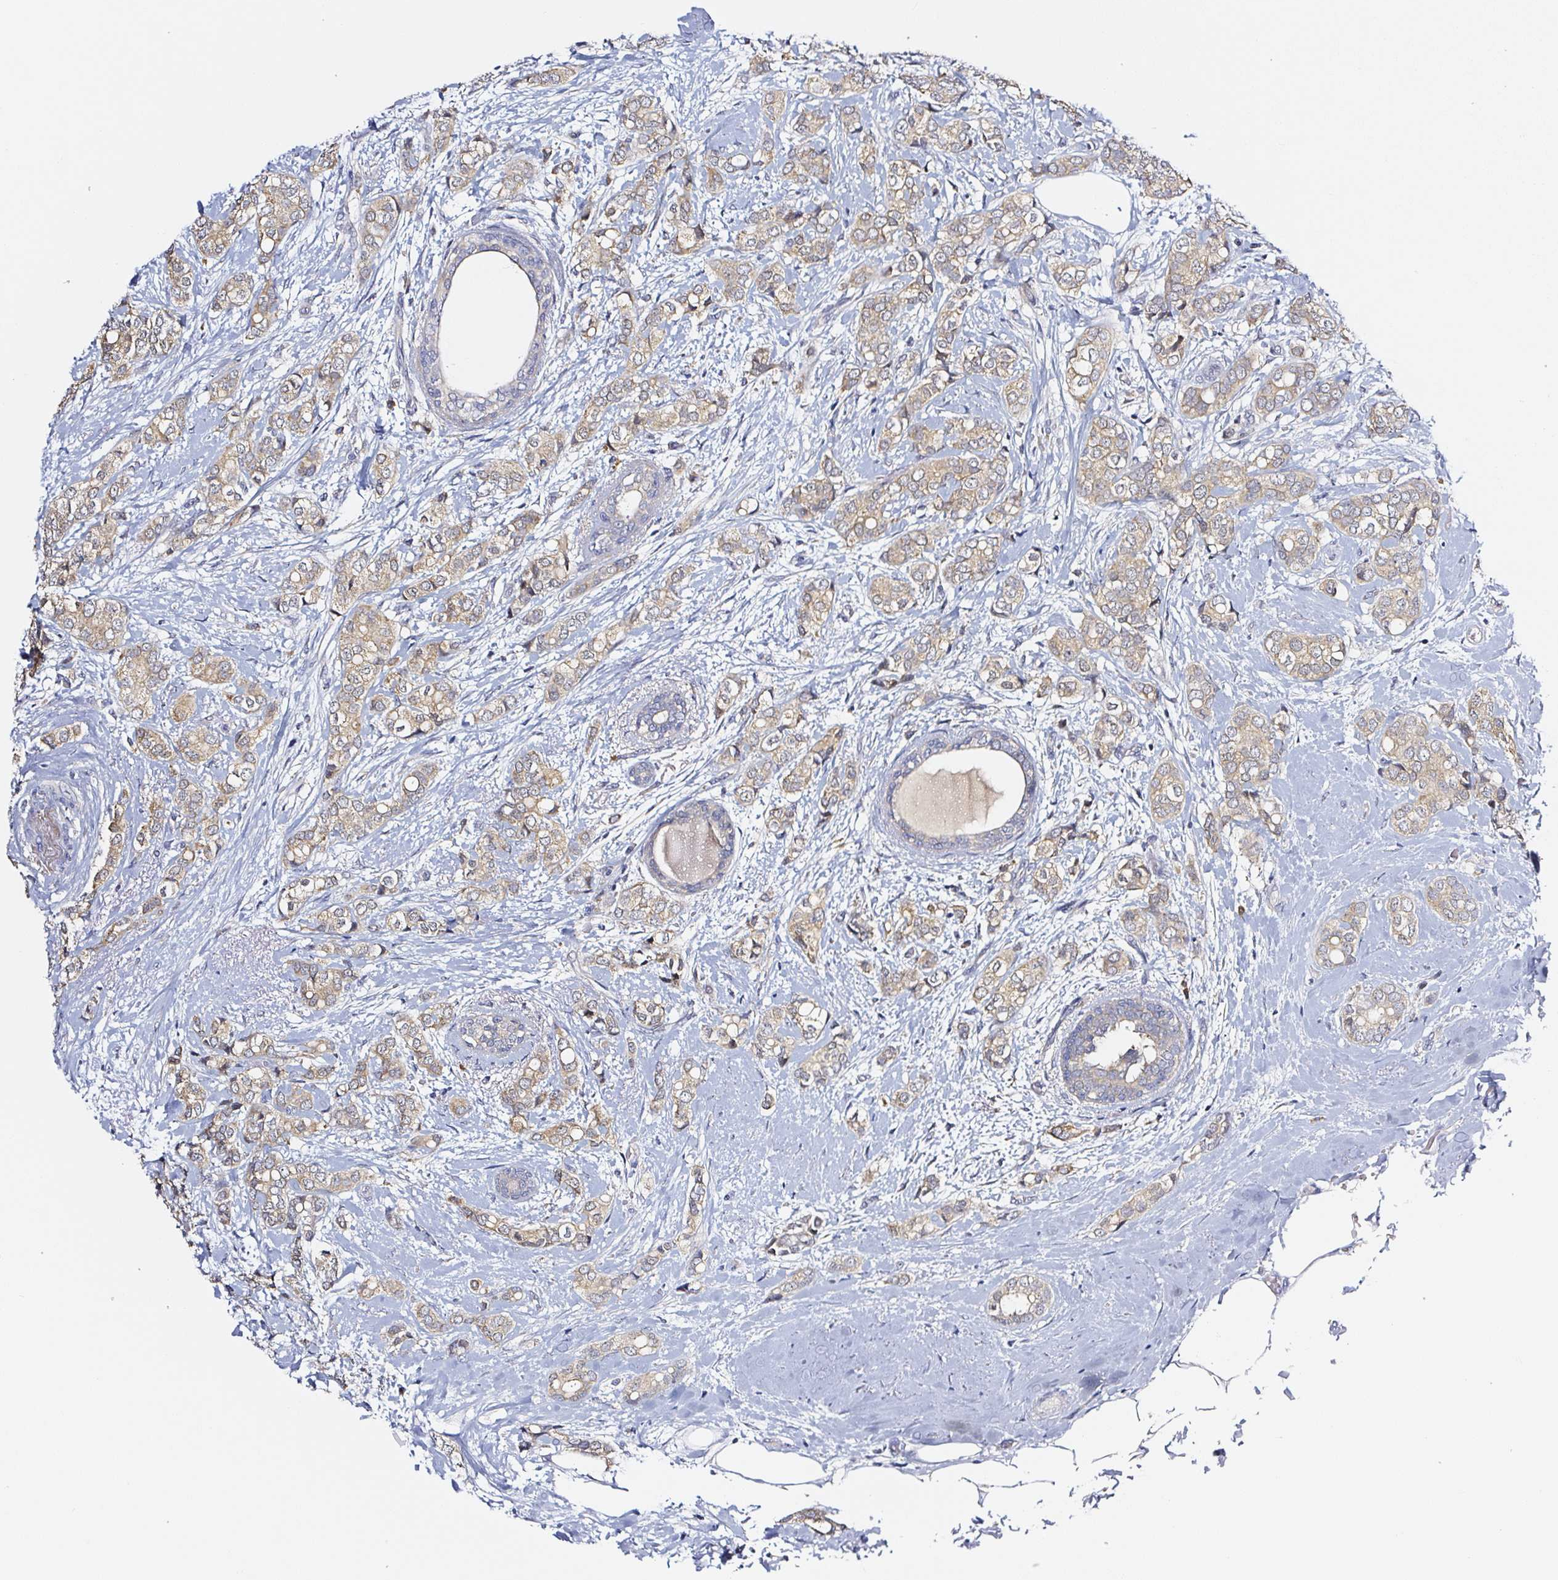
{"staining": {"intensity": "weak", "quantity": ">75%", "location": "cytoplasmic/membranous"}, "tissue": "breast cancer", "cell_type": "Tumor cells", "image_type": "cancer", "snomed": [{"axis": "morphology", "description": "Duct carcinoma"}, {"axis": "topography", "description": "Breast"}], "caption": "This photomicrograph shows IHC staining of human breast invasive ductal carcinoma, with low weak cytoplasmic/membranous positivity in about >75% of tumor cells.", "gene": "PRKAA2", "patient": {"sex": "female", "age": 73}}